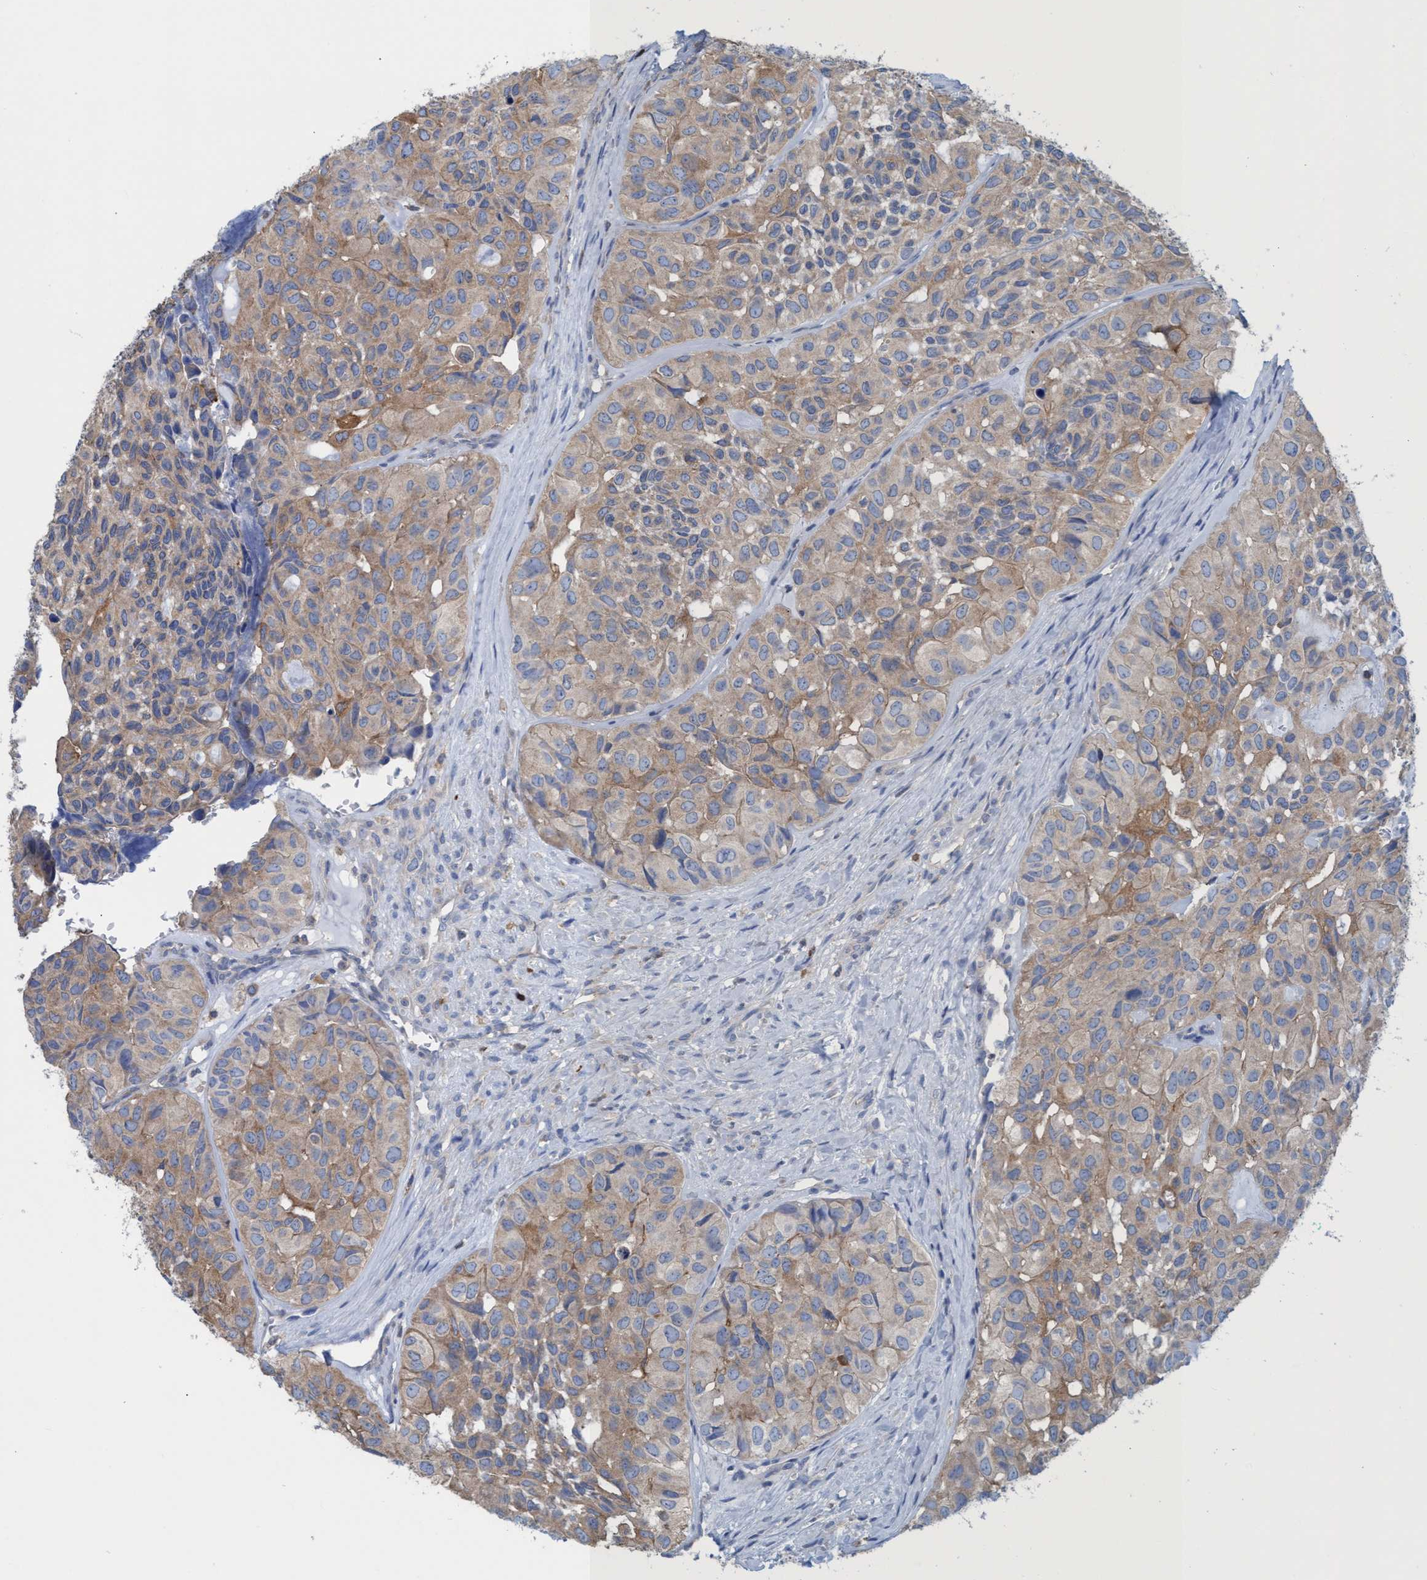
{"staining": {"intensity": "moderate", "quantity": ">75%", "location": "cytoplasmic/membranous"}, "tissue": "head and neck cancer", "cell_type": "Tumor cells", "image_type": "cancer", "snomed": [{"axis": "morphology", "description": "Adenocarcinoma, NOS"}, {"axis": "topography", "description": "Salivary gland, NOS"}, {"axis": "topography", "description": "Head-Neck"}], "caption": "Tumor cells show moderate cytoplasmic/membranous positivity in about >75% of cells in head and neck cancer (adenocarcinoma).", "gene": "EZR", "patient": {"sex": "female", "age": 76}}